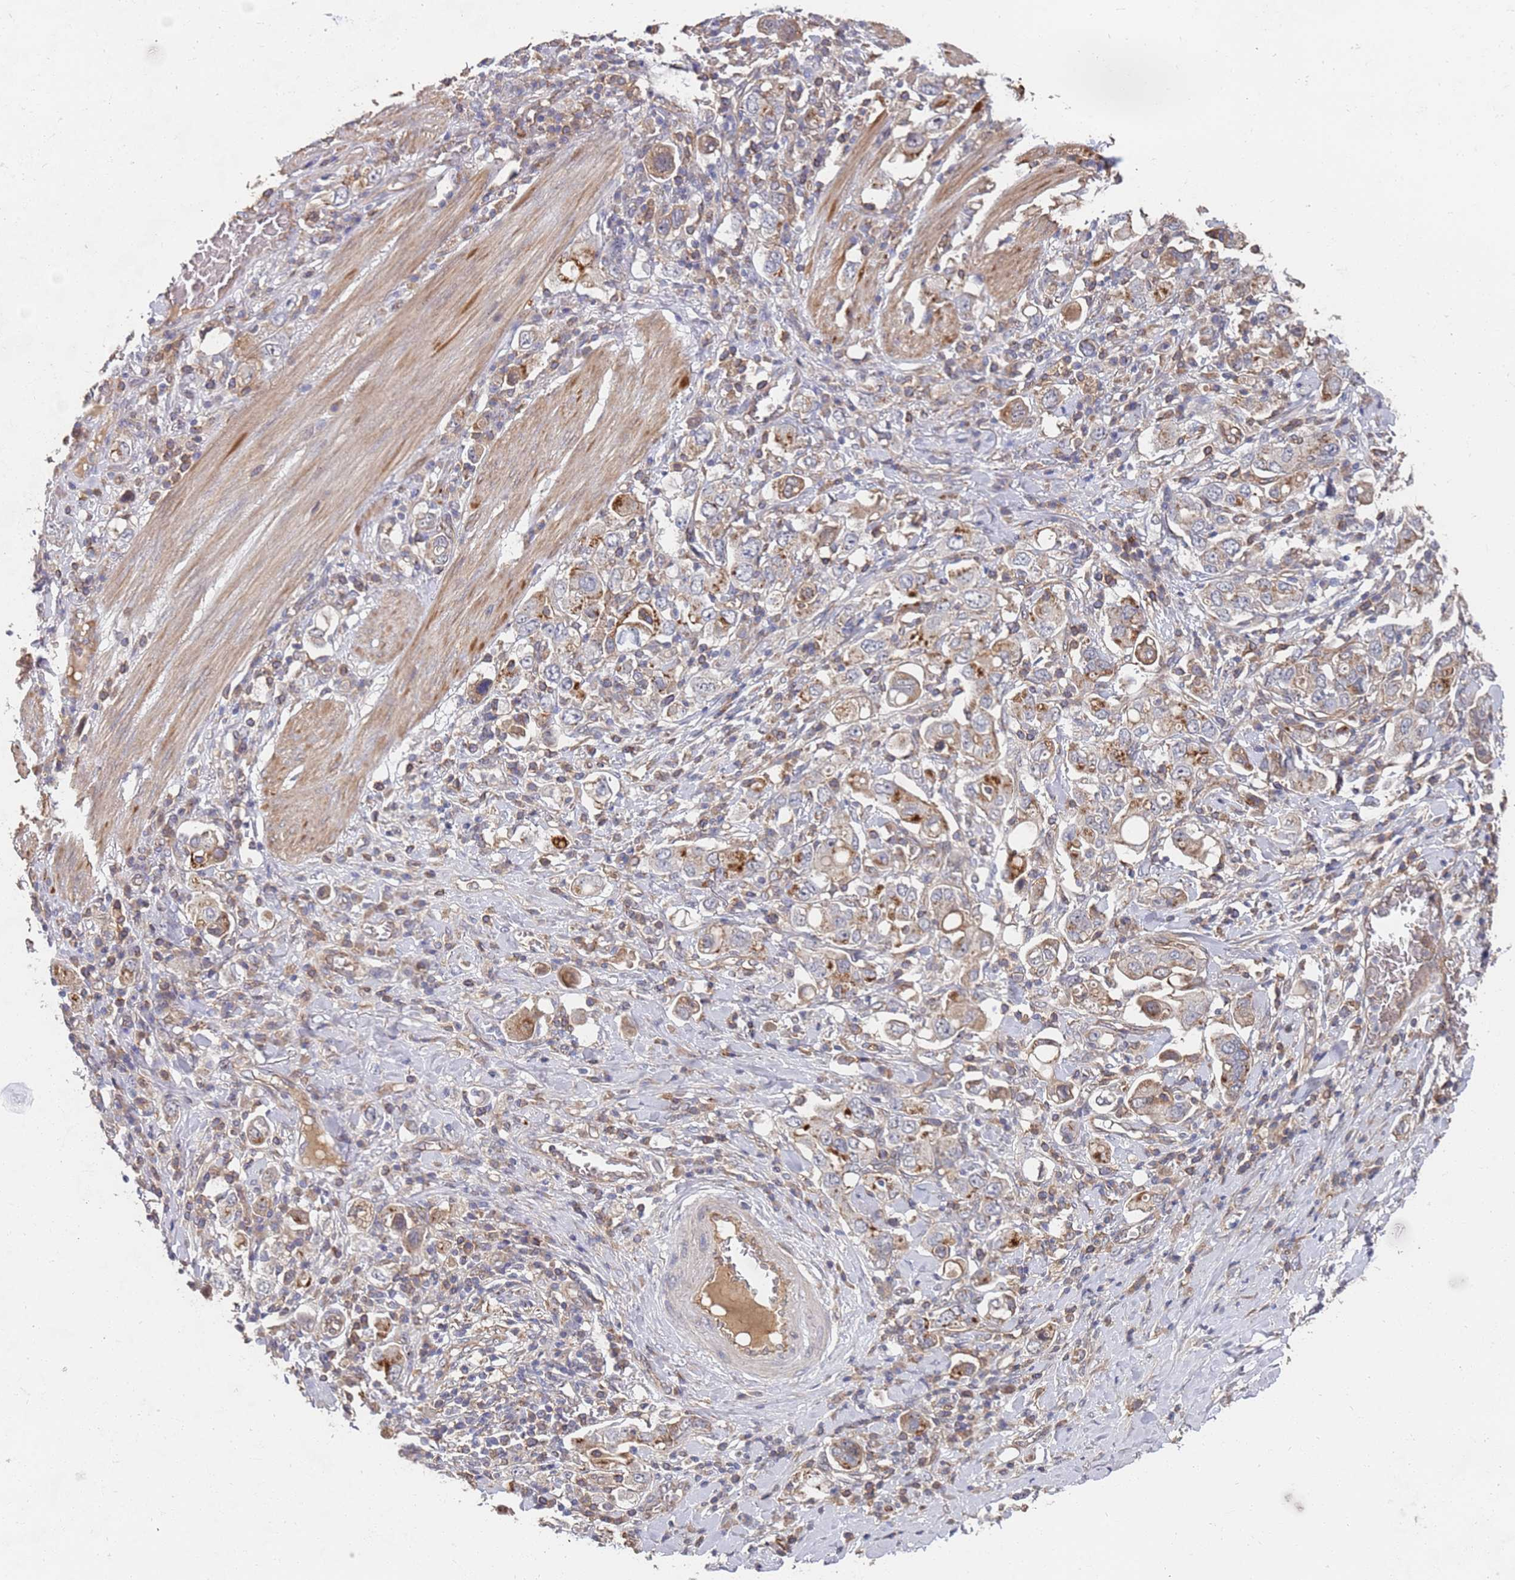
{"staining": {"intensity": "weak", "quantity": "<25%", "location": "cytoplasmic/membranous"}, "tissue": "stomach cancer", "cell_type": "Tumor cells", "image_type": "cancer", "snomed": [{"axis": "morphology", "description": "Adenocarcinoma, NOS"}, {"axis": "topography", "description": "Stomach, upper"}], "caption": "Stomach adenocarcinoma was stained to show a protein in brown. There is no significant expression in tumor cells.", "gene": "ABCB6", "patient": {"sex": "male", "age": 62}}